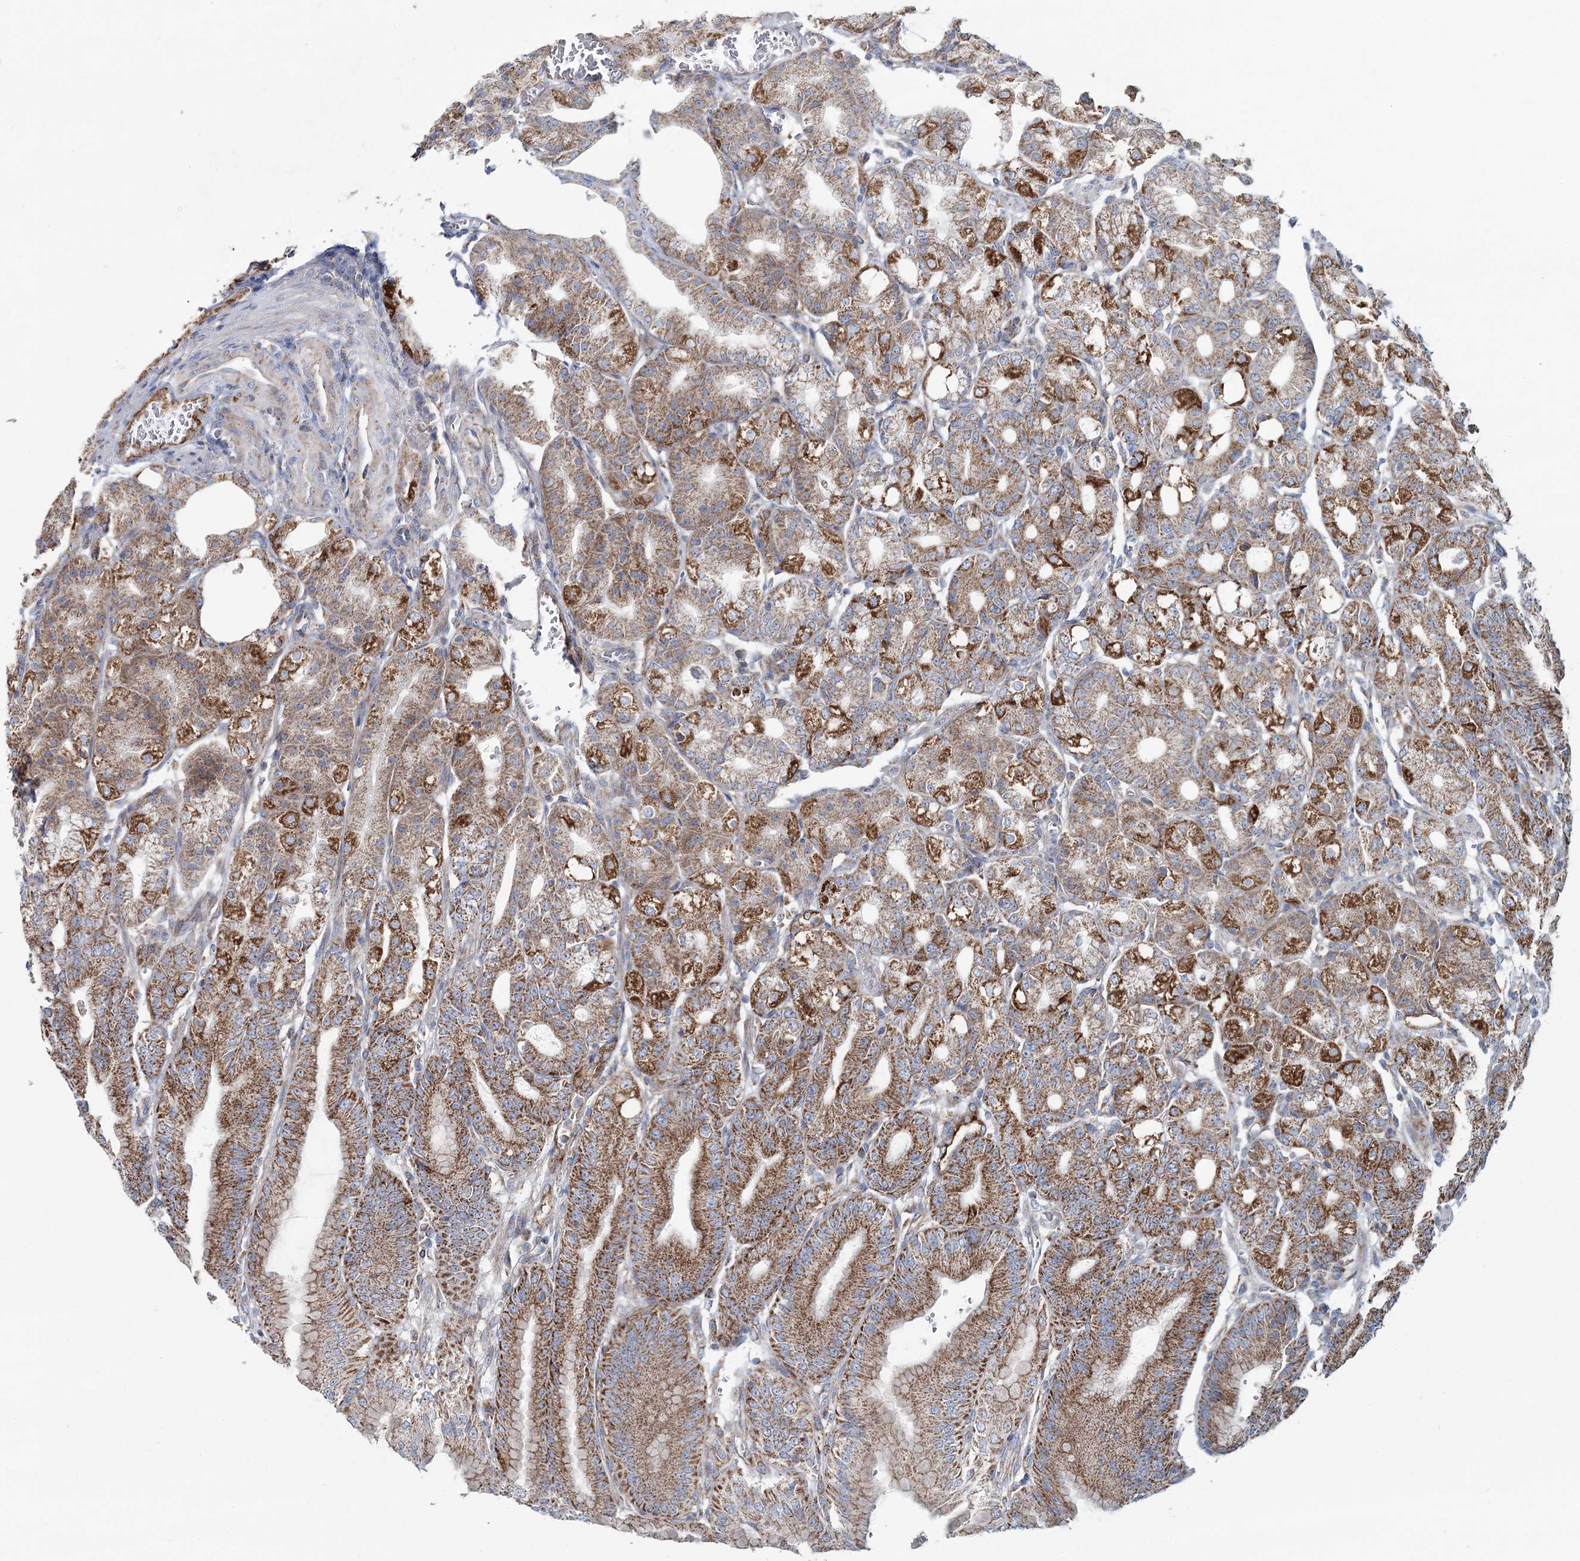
{"staining": {"intensity": "strong", "quantity": ">75%", "location": "cytoplasmic/membranous"}, "tissue": "stomach", "cell_type": "Glandular cells", "image_type": "normal", "snomed": [{"axis": "morphology", "description": "Normal tissue, NOS"}, {"axis": "topography", "description": "Stomach, lower"}], "caption": "Immunohistochemical staining of benign human stomach exhibits high levels of strong cytoplasmic/membranous staining in about >75% of glandular cells.", "gene": "ARHGAP6", "patient": {"sex": "male", "age": 71}}